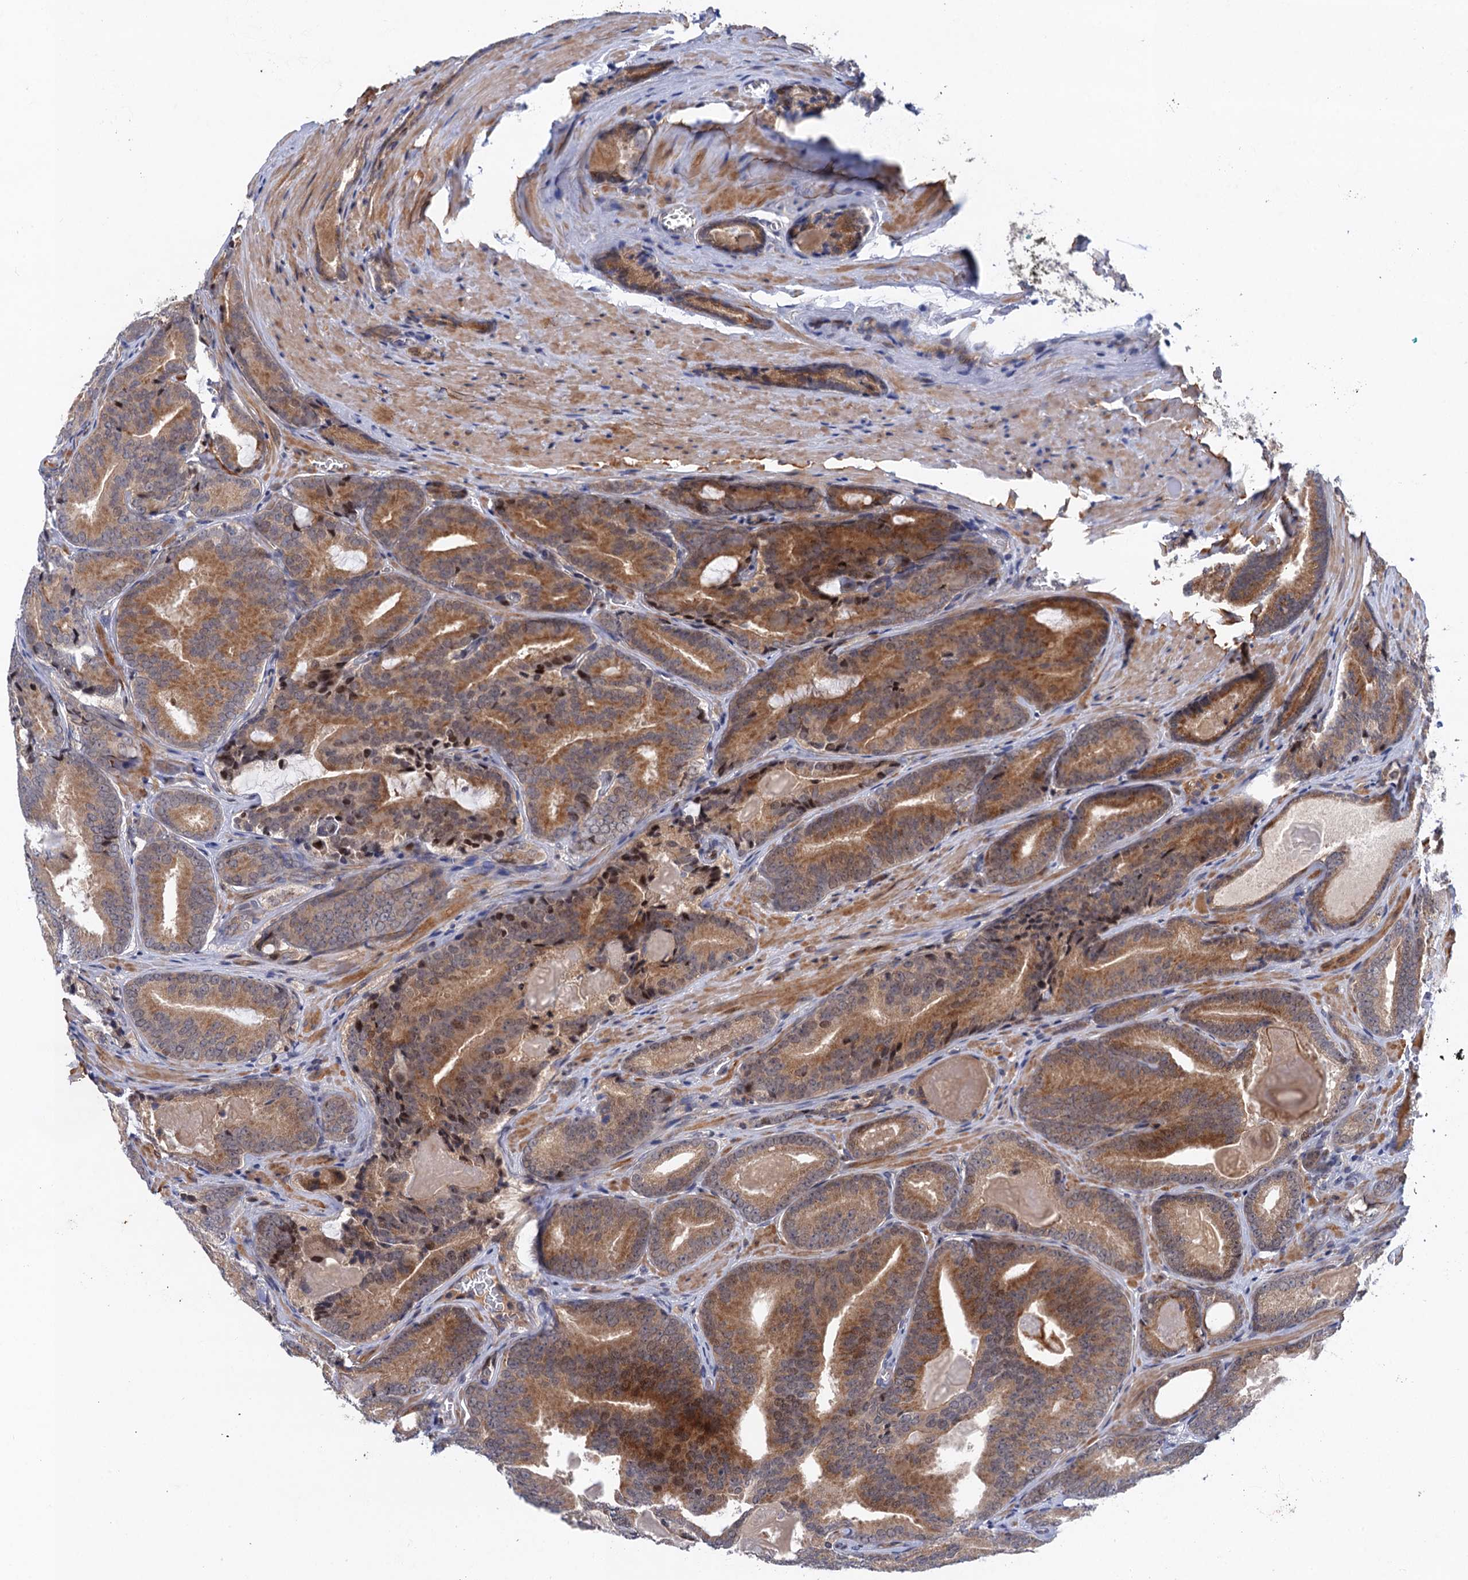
{"staining": {"intensity": "moderate", "quantity": ">75%", "location": "cytoplasmic/membranous"}, "tissue": "prostate cancer", "cell_type": "Tumor cells", "image_type": "cancer", "snomed": [{"axis": "morphology", "description": "Adenocarcinoma, High grade"}, {"axis": "topography", "description": "Prostate"}], "caption": "Moderate cytoplasmic/membranous positivity is seen in about >75% of tumor cells in prostate cancer (adenocarcinoma (high-grade)).", "gene": "NEK8", "patient": {"sex": "male", "age": 66}}